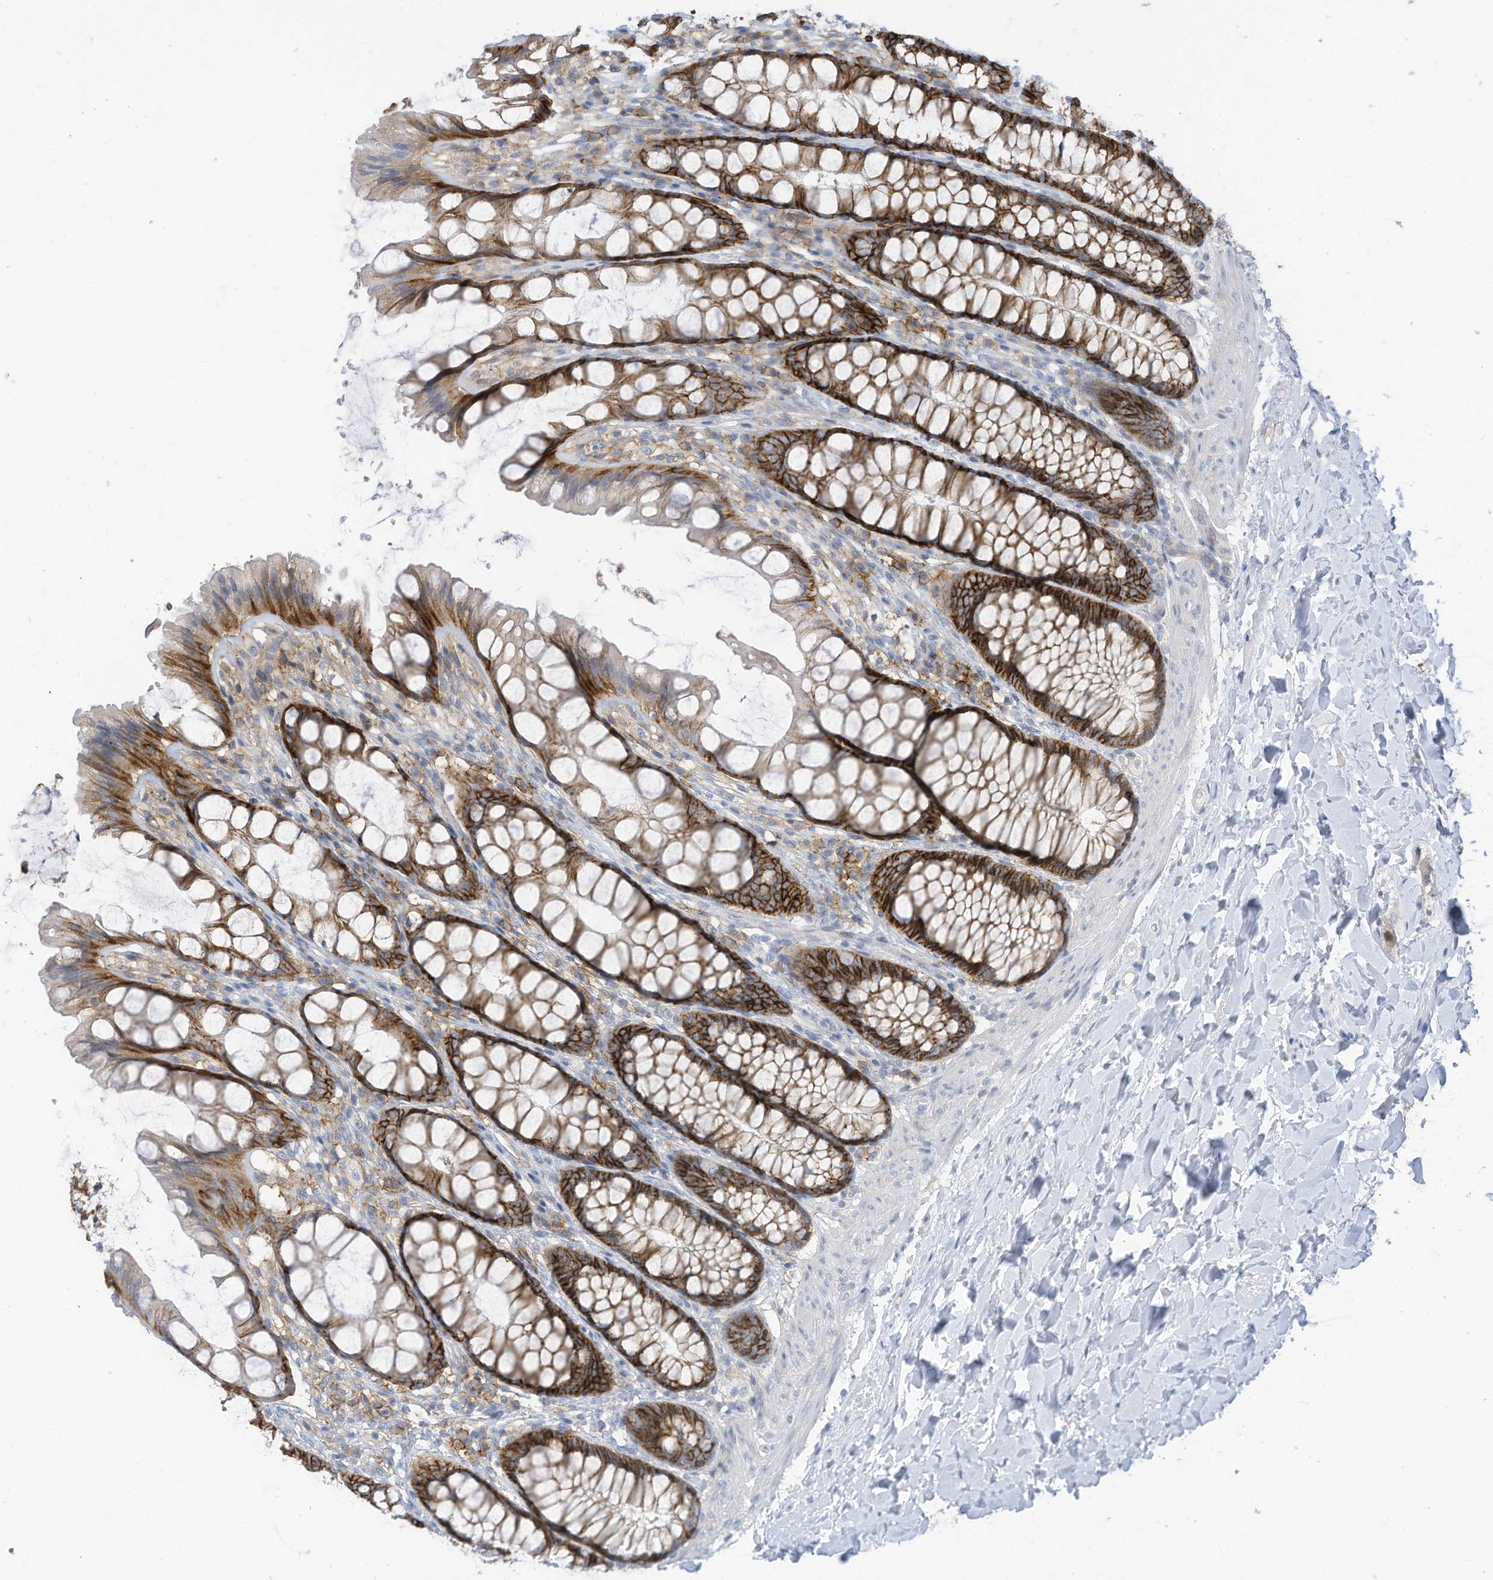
{"staining": {"intensity": "negative", "quantity": "none", "location": "none"}, "tissue": "colon", "cell_type": "Endothelial cells", "image_type": "normal", "snomed": [{"axis": "morphology", "description": "Normal tissue, NOS"}, {"axis": "topography", "description": "Colon"}], "caption": "Immunohistochemistry photomicrograph of unremarkable colon: human colon stained with DAB (3,3'-diaminobenzidine) displays no significant protein expression in endothelial cells. Brightfield microscopy of immunohistochemistry stained with DAB (brown) and hematoxylin (blue), captured at high magnification.", "gene": "SLC1A5", "patient": {"sex": "male", "age": 47}}